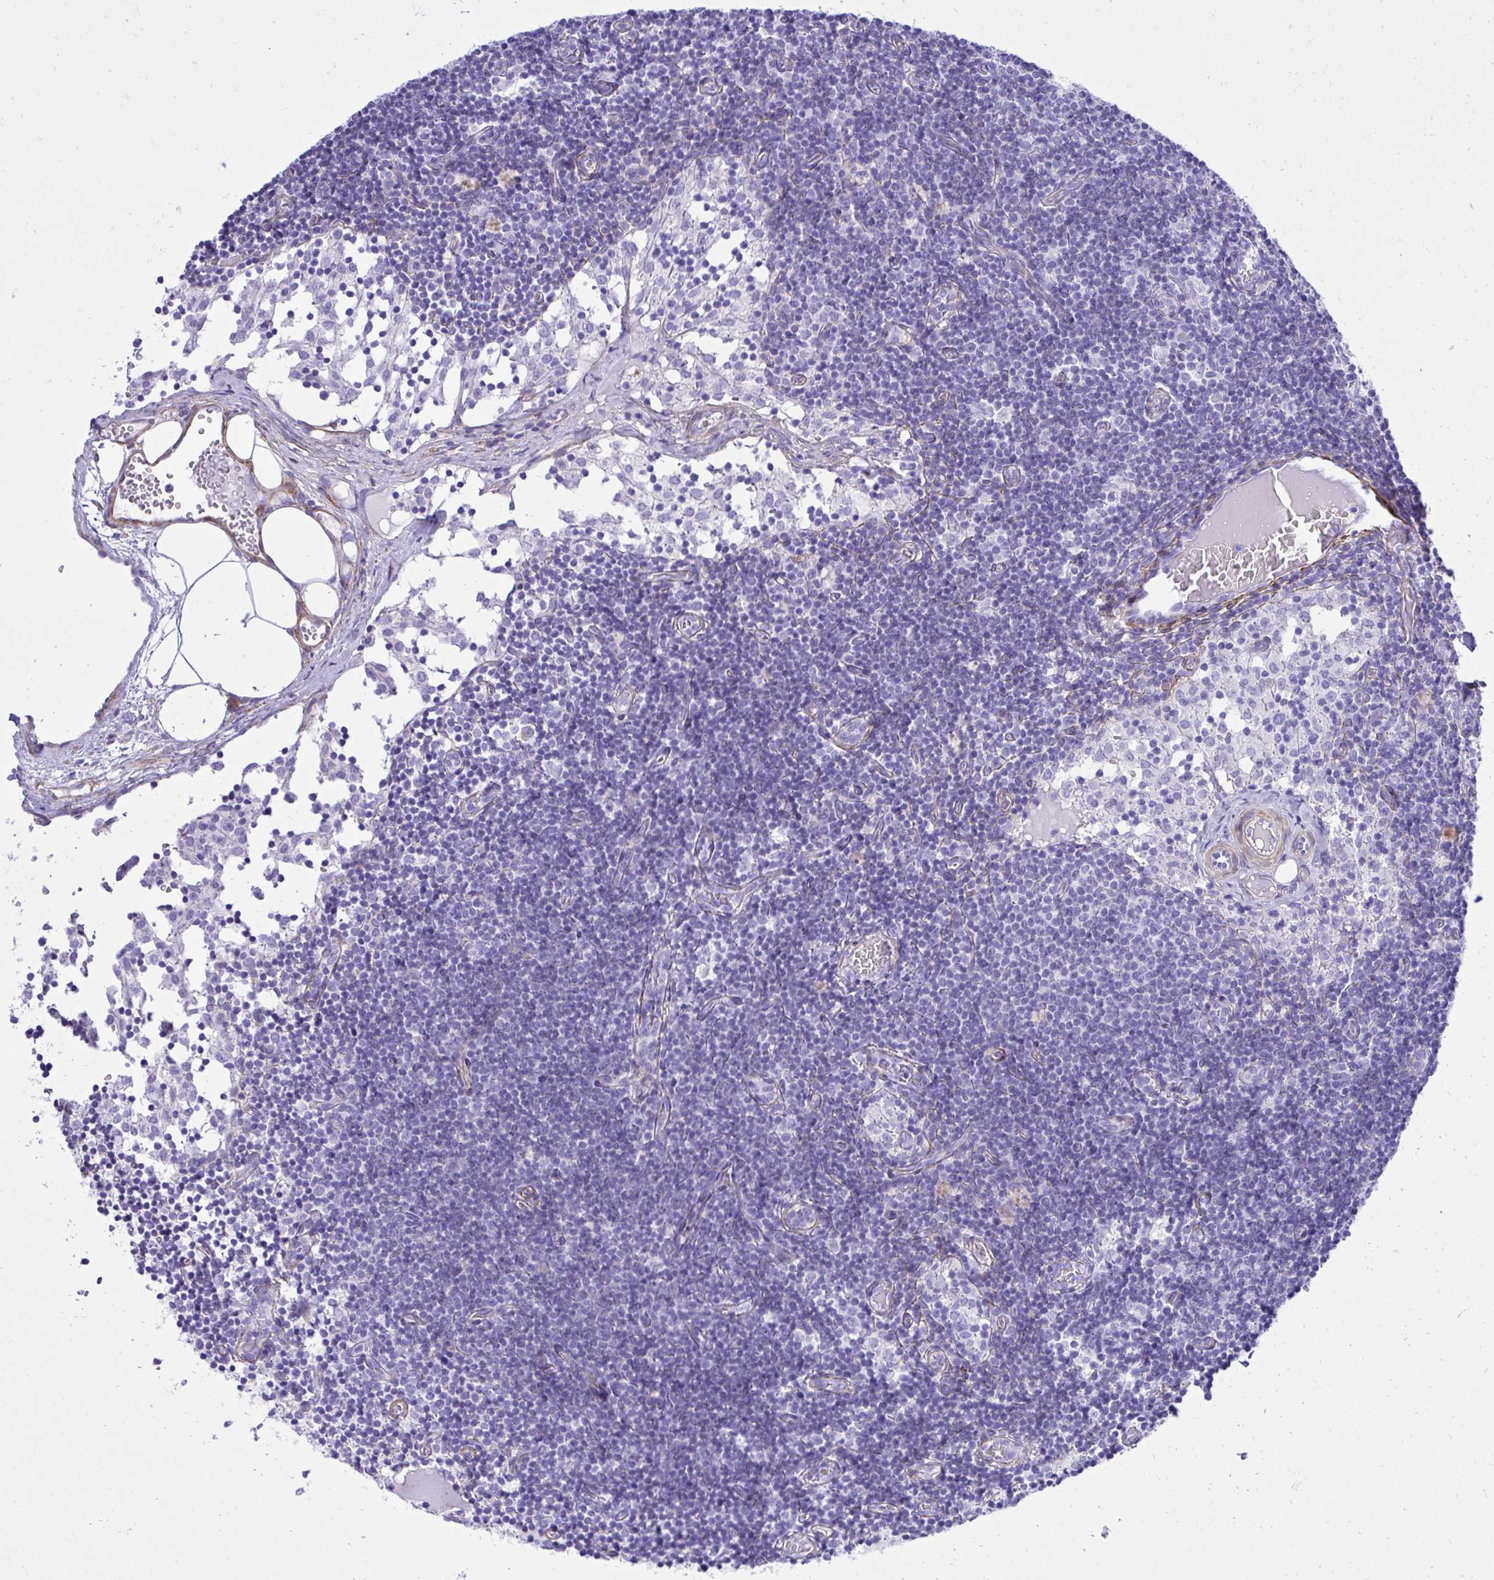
{"staining": {"intensity": "negative", "quantity": "none", "location": "none"}, "tissue": "lymph node", "cell_type": "Germinal center cells", "image_type": "normal", "snomed": [{"axis": "morphology", "description": "Normal tissue, NOS"}, {"axis": "topography", "description": "Lymph node"}], "caption": "Immunohistochemistry (IHC) of unremarkable human lymph node exhibits no expression in germinal center cells. Nuclei are stained in blue.", "gene": "PITPNM3", "patient": {"sex": "female", "age": 31}}